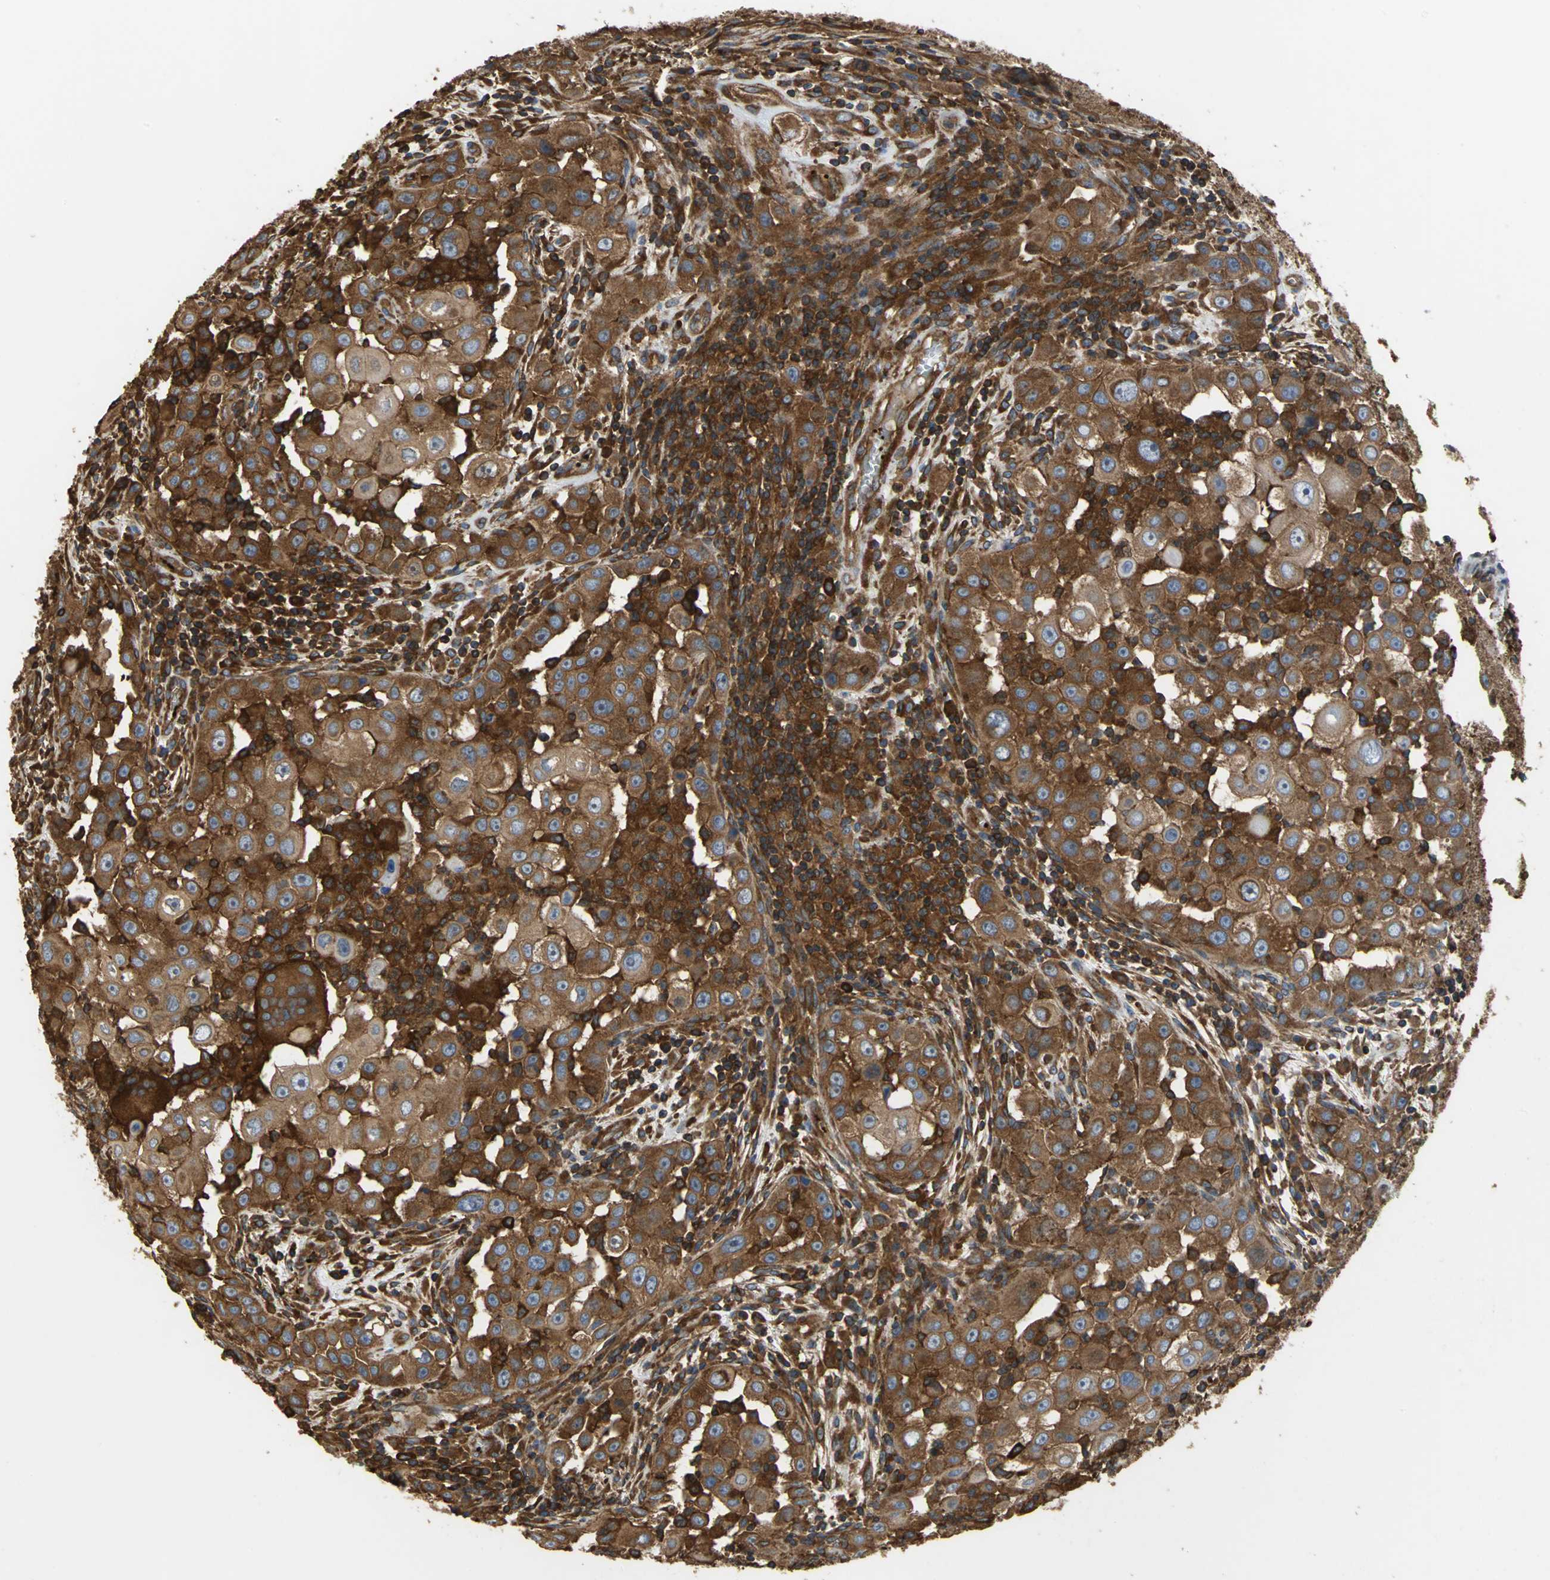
{"staining": {"intensity": "strong", "quantity": ">75%", "location": "cytoplasmic/membranous"}, "tissue": "head and neck cancer", "cell_type": "Tumor cells", "image_type": "cancer", "snomed": [{"axis": "morphology", "description": "Carcinoma, NOS"}, {"axis": "topography", "description": "Head-Neck"}], "caption": "Immunohistochemical staining of carcinoma (head and neck) shows high levels of strong cytoplasmic/membranous positivity in about >75% of tumor cells. (DAB (3,3'-diaminobenzidine) IHC, brown staining for protein, blue staining for nuclei).", "gene": "TLN1", "patient": {"sex": "male", "age": 87}}